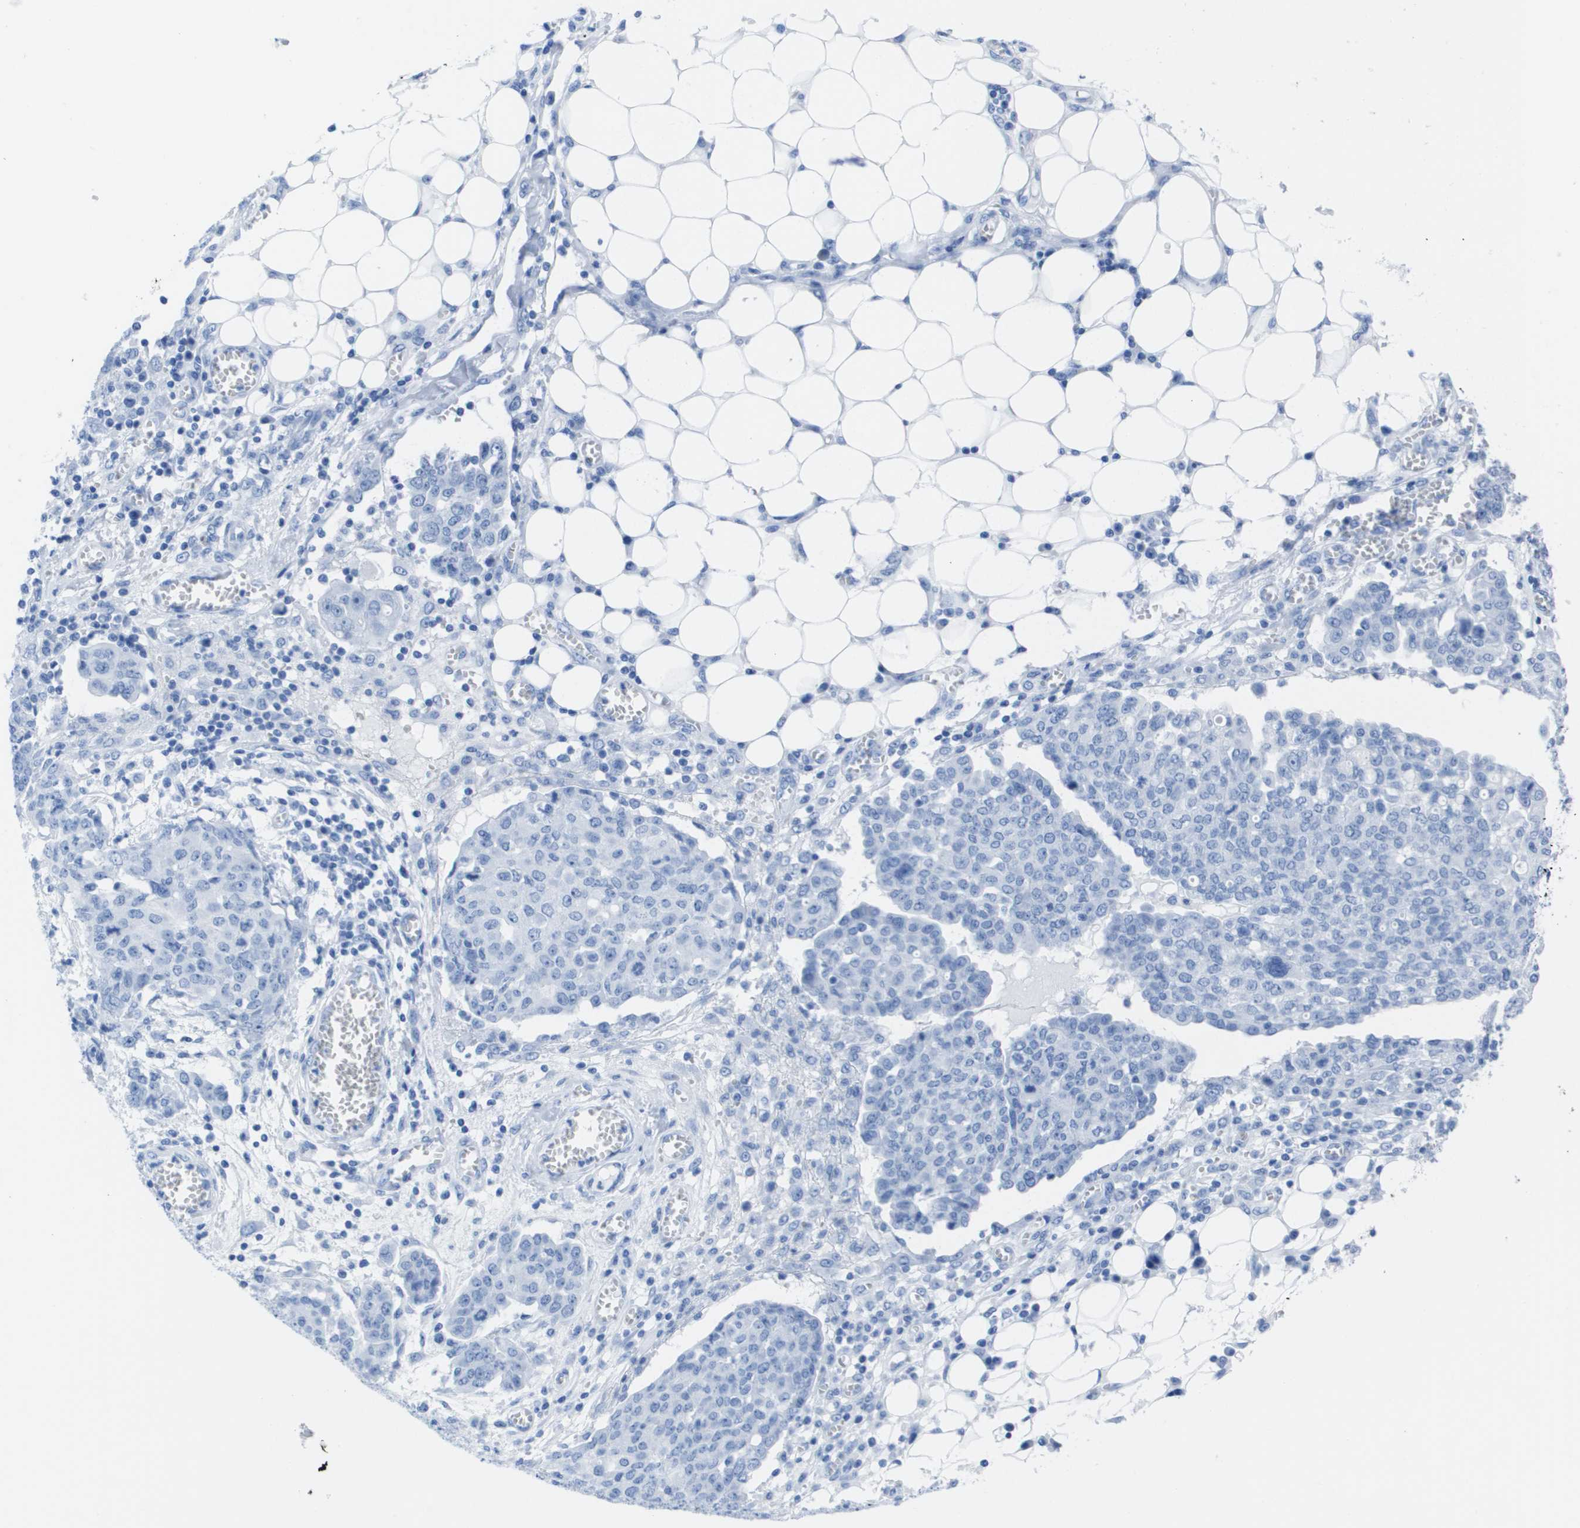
{"staining": {"intensity": "negative", "quantity": "none", "location": "none"}, "tissue": "ovarian cancer", "cell_type": "Tumor cells", "image_type": "cancer", "snomed": [{"axis": "morphology", "description": "Cystadenocarcinoma, serous, NOS"}, {"axis": "topography", "description": "Soft tissue"}, {"axis": "topography", "description": "Ovary"}], "caption": "Immunohistochemistry (IHC) image of ovarian cancer stained for a protein (brown), which displays no positivity in tumor cells.", "gene": "KCNA3", "patient": {"sex": "female", "age": 57}}